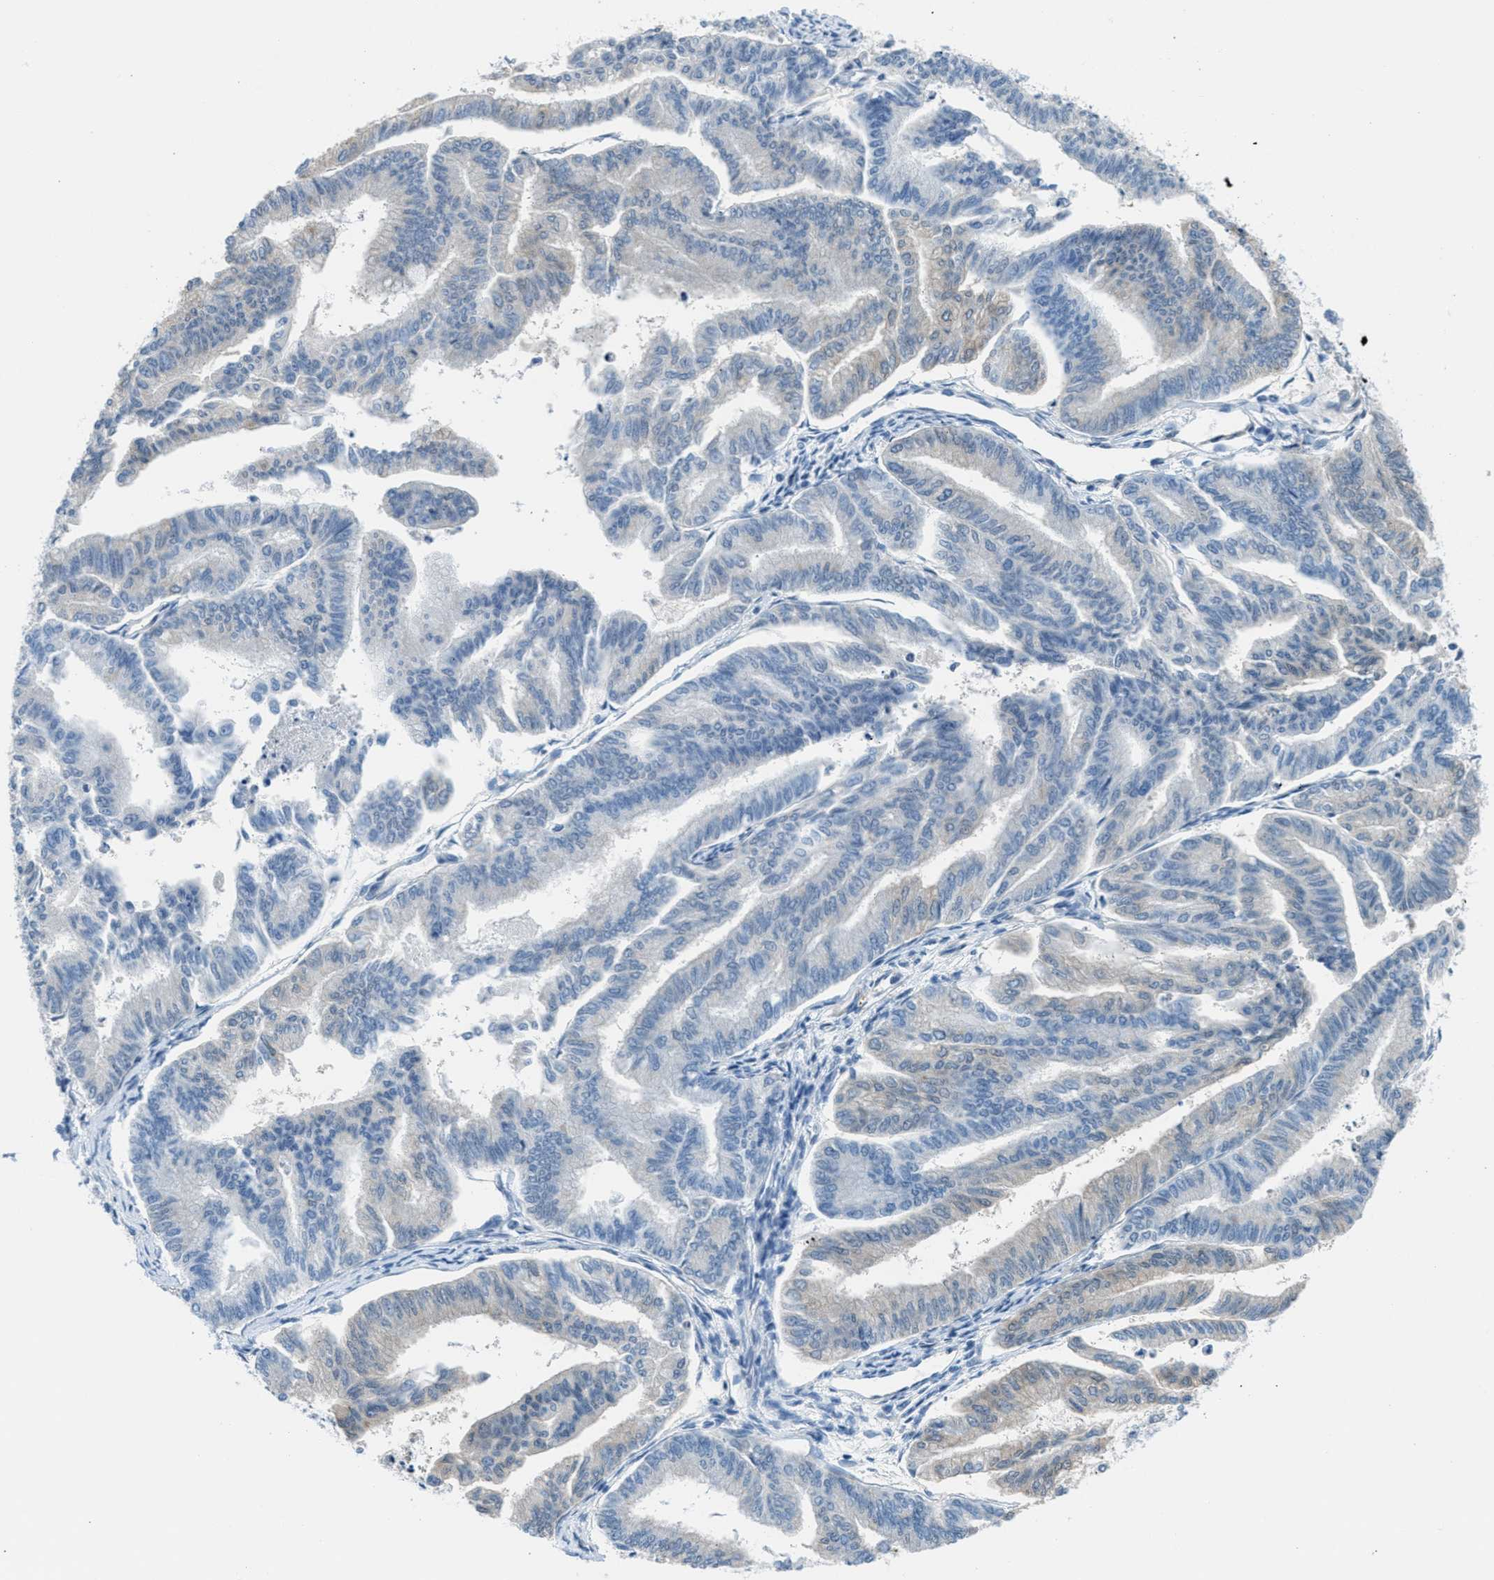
{"staining": {"intensity": "weak", "quantity": "<25%", "location": "cytoplasmic/membranous"}, "tissue": "endometrial cancer", "cell_type": "Tumor cells", "image_type": "cancer", "snomed": [{"axis": "morphology", "description": "Adenocarcinoma, NOS"}, {"axis": "topography", "description": "Endometrium"}], "caption": "This photomicrograph is of endometrial cancer (adenocarcinoma) stained with IHC to label a protein in brown with the nuclei are counter-stained blue. There is no positivity in tumor cells.", "gene": "MAPRE2", "patient": {"sex": "female", "age": 79}}